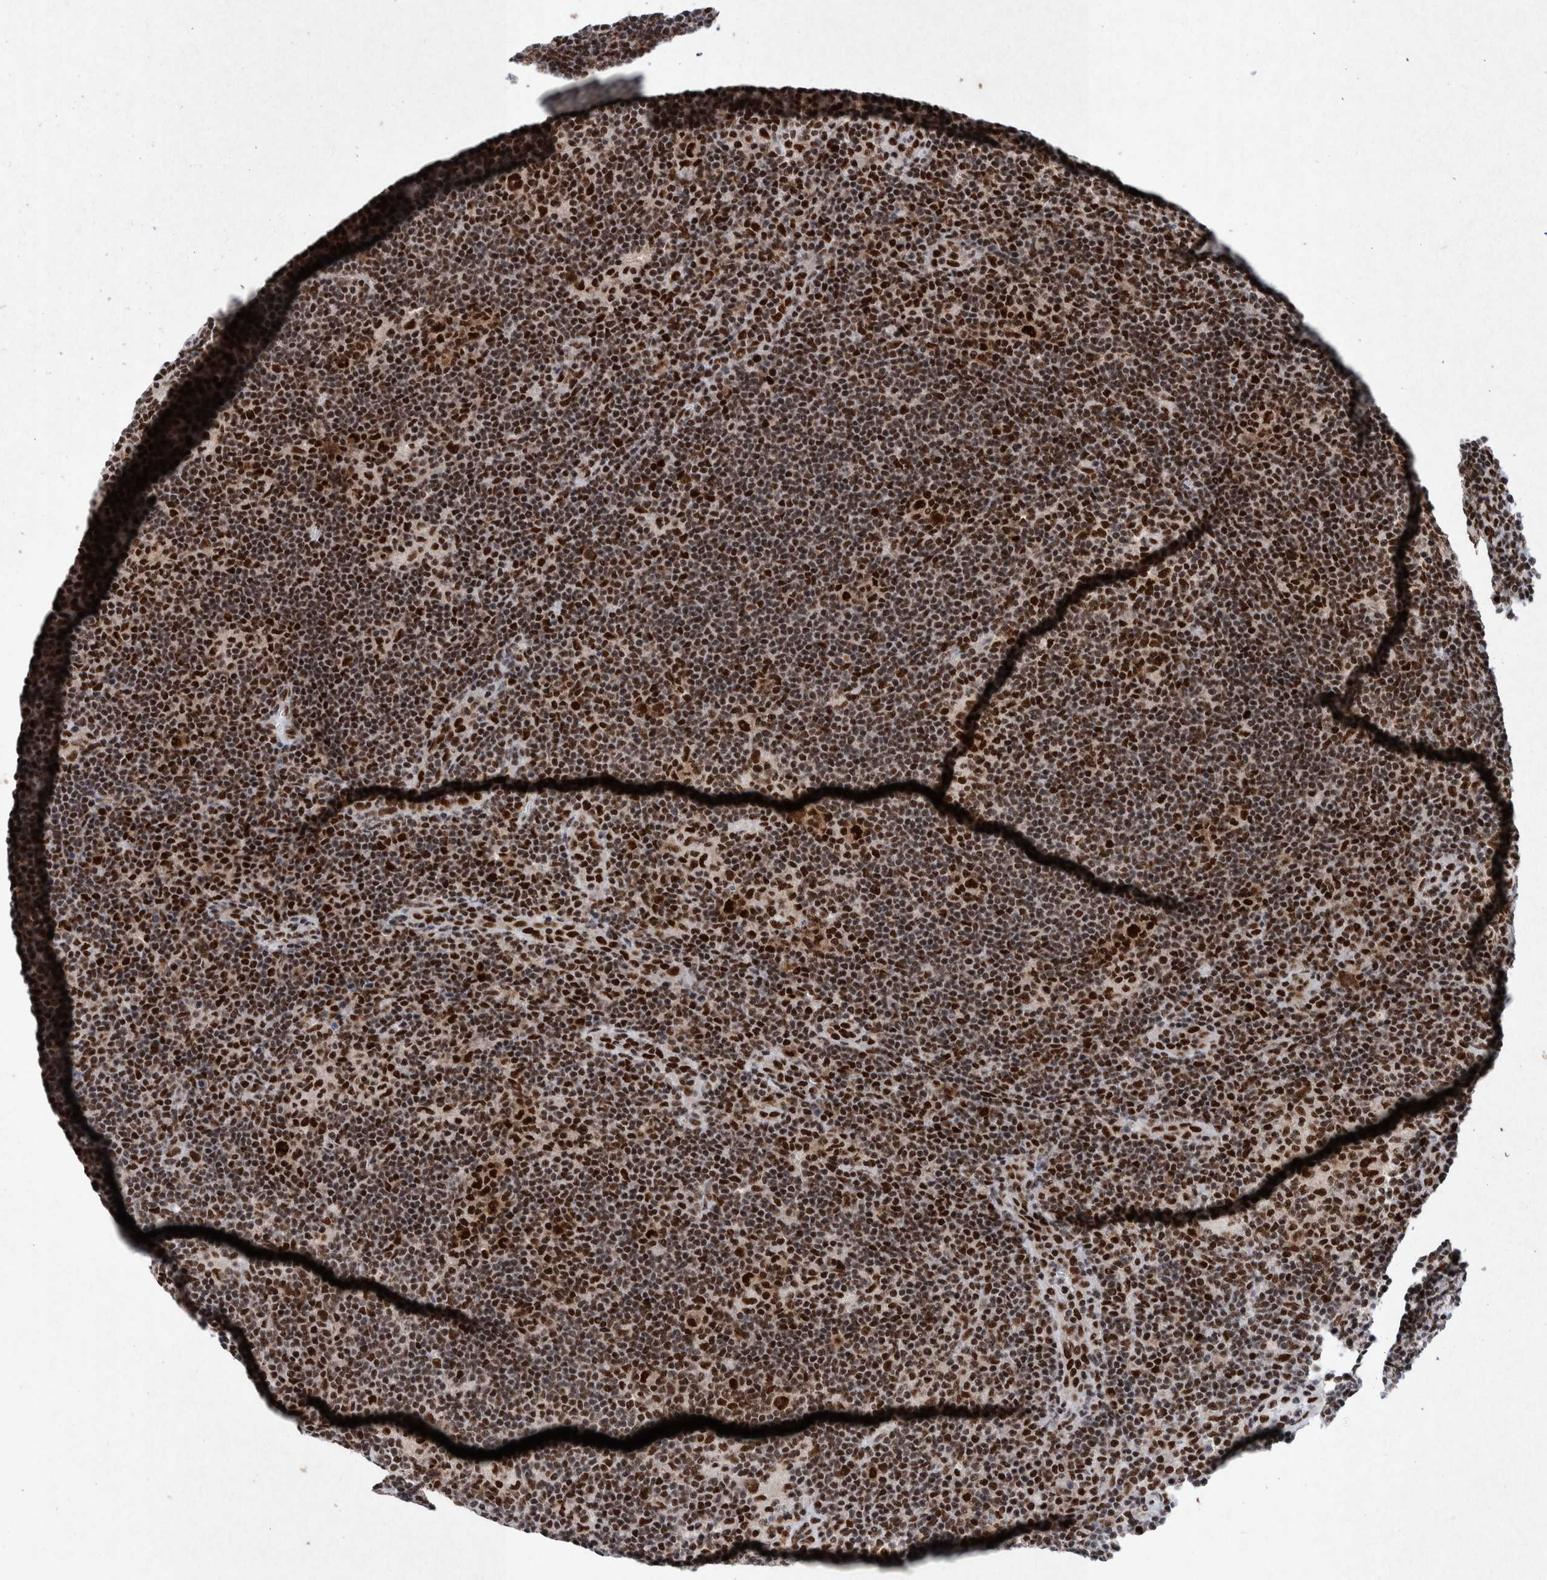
{"staining": {"intensity": "strong", "quantity": ">75%", "location": "nuclear"}, "tissue": "lymphoma", "cell_type": "Tumor cells", "image_type": "cancer", "snomed": [{"axis": "morphology", "description": "Hodgkin's disease, NOS"}, {"axis": "topography", "description": "Lymph node"}], "caption": "Lymphoma tissue reveals strong nuclear positivity in about >75% of tumor cells, visualized by immunohistochemistry.", "gene": "TAF10", "patient": {"sex": "female", "age": 57}}